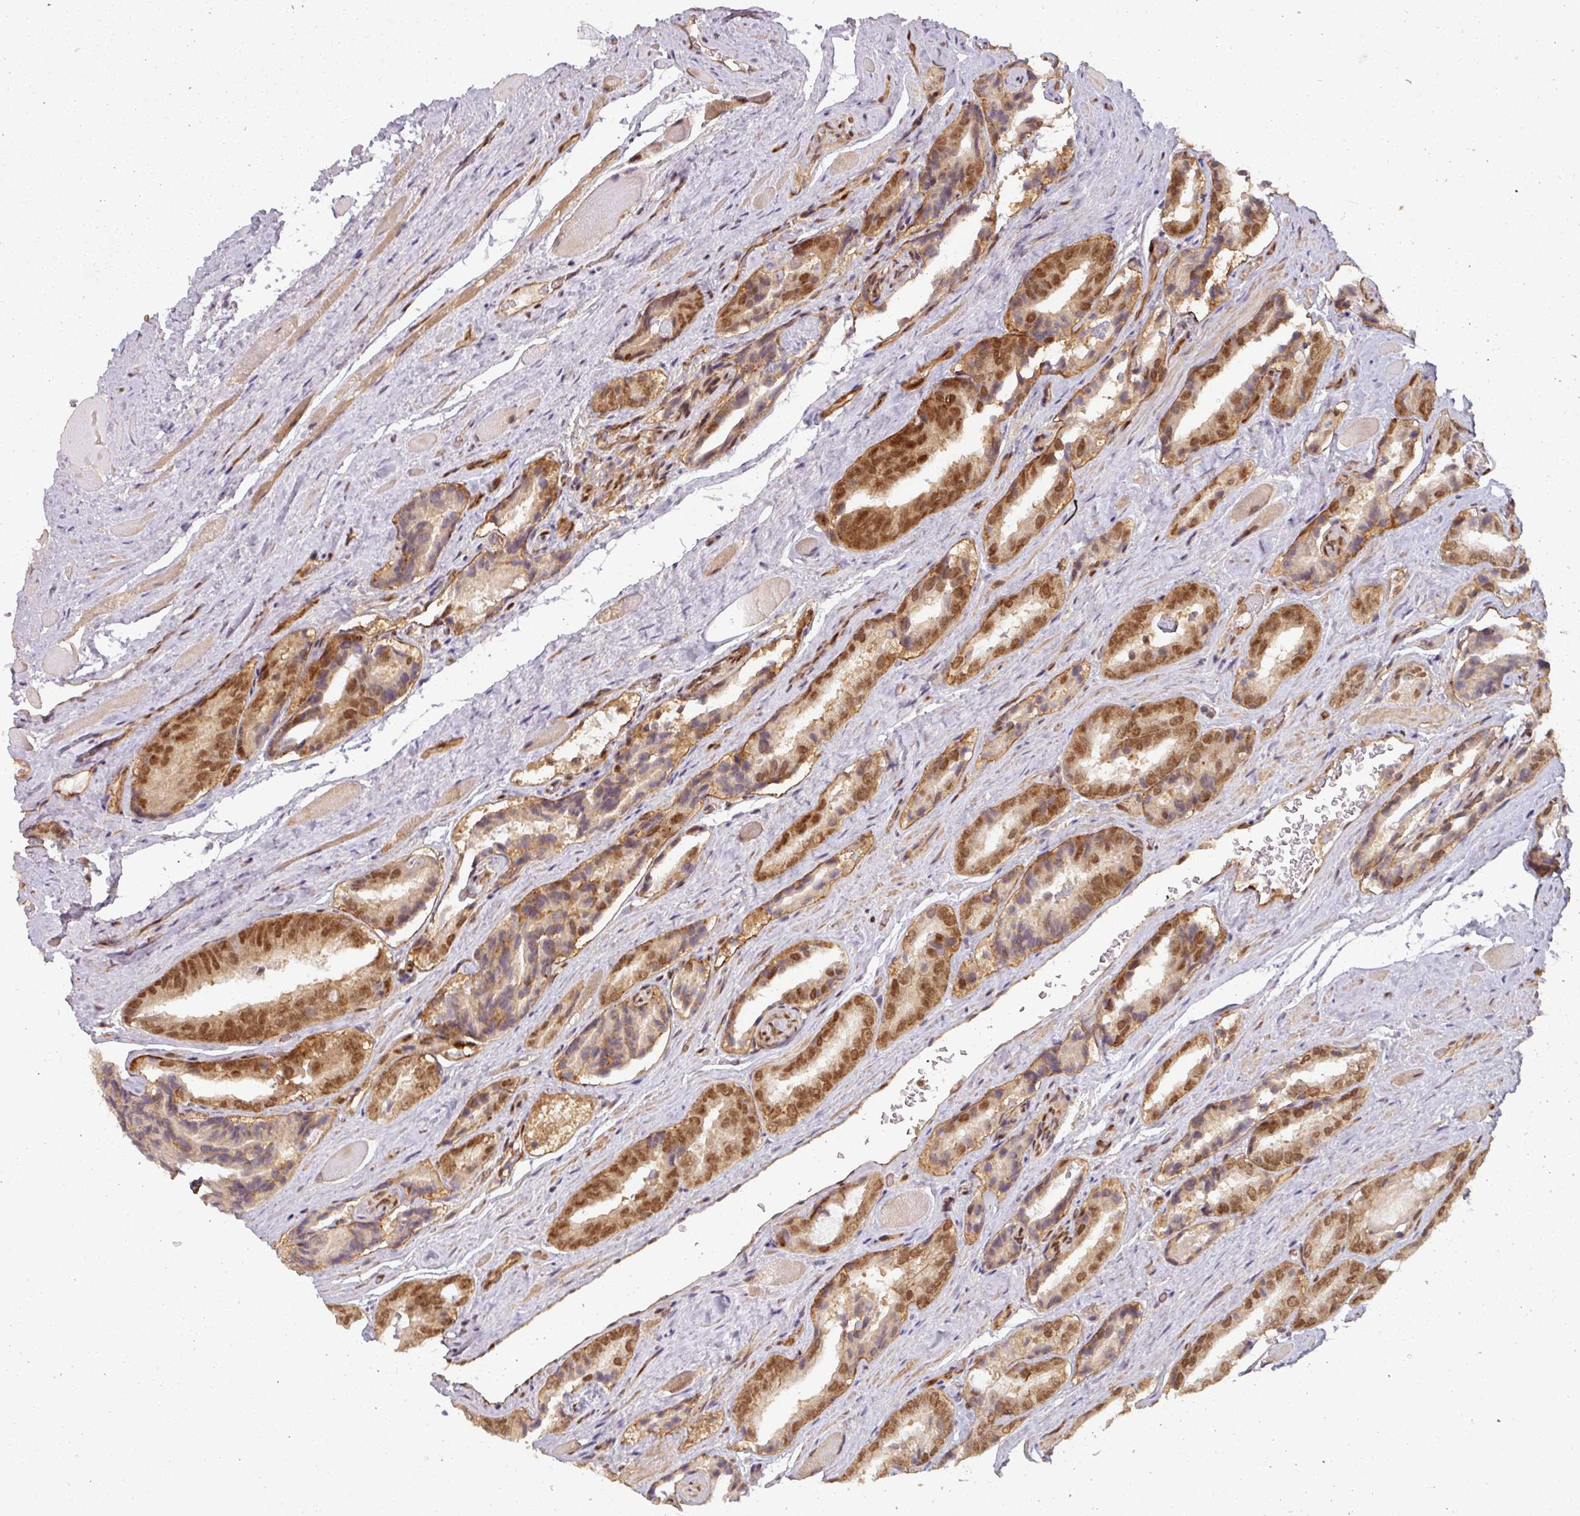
{"staining": {"intensity": "moderate", "quantity": "25%-75%", "location": "nuclear"}, "tissue": "prostate cancer", "cell_type": "Tumor cells", "image_type": "cancer", "snomed": [{"axis": "morphology", "description": "Adenocarcinoma, High grade"}, {"axis": "topography", "description": "Prostate"}], "caption": "Immunohistochemistry photomicrograph of neoplastic tissue: high-grade adenocarcinoma (prostate) stained using immunohistochemistry displays medium levels of moderate protein expression localized specifically in the nuclear of tumor cells, appearing as a nuclear brown color.", "gene": "SIK3", "patient": {"sex": "male", "age": 72}}